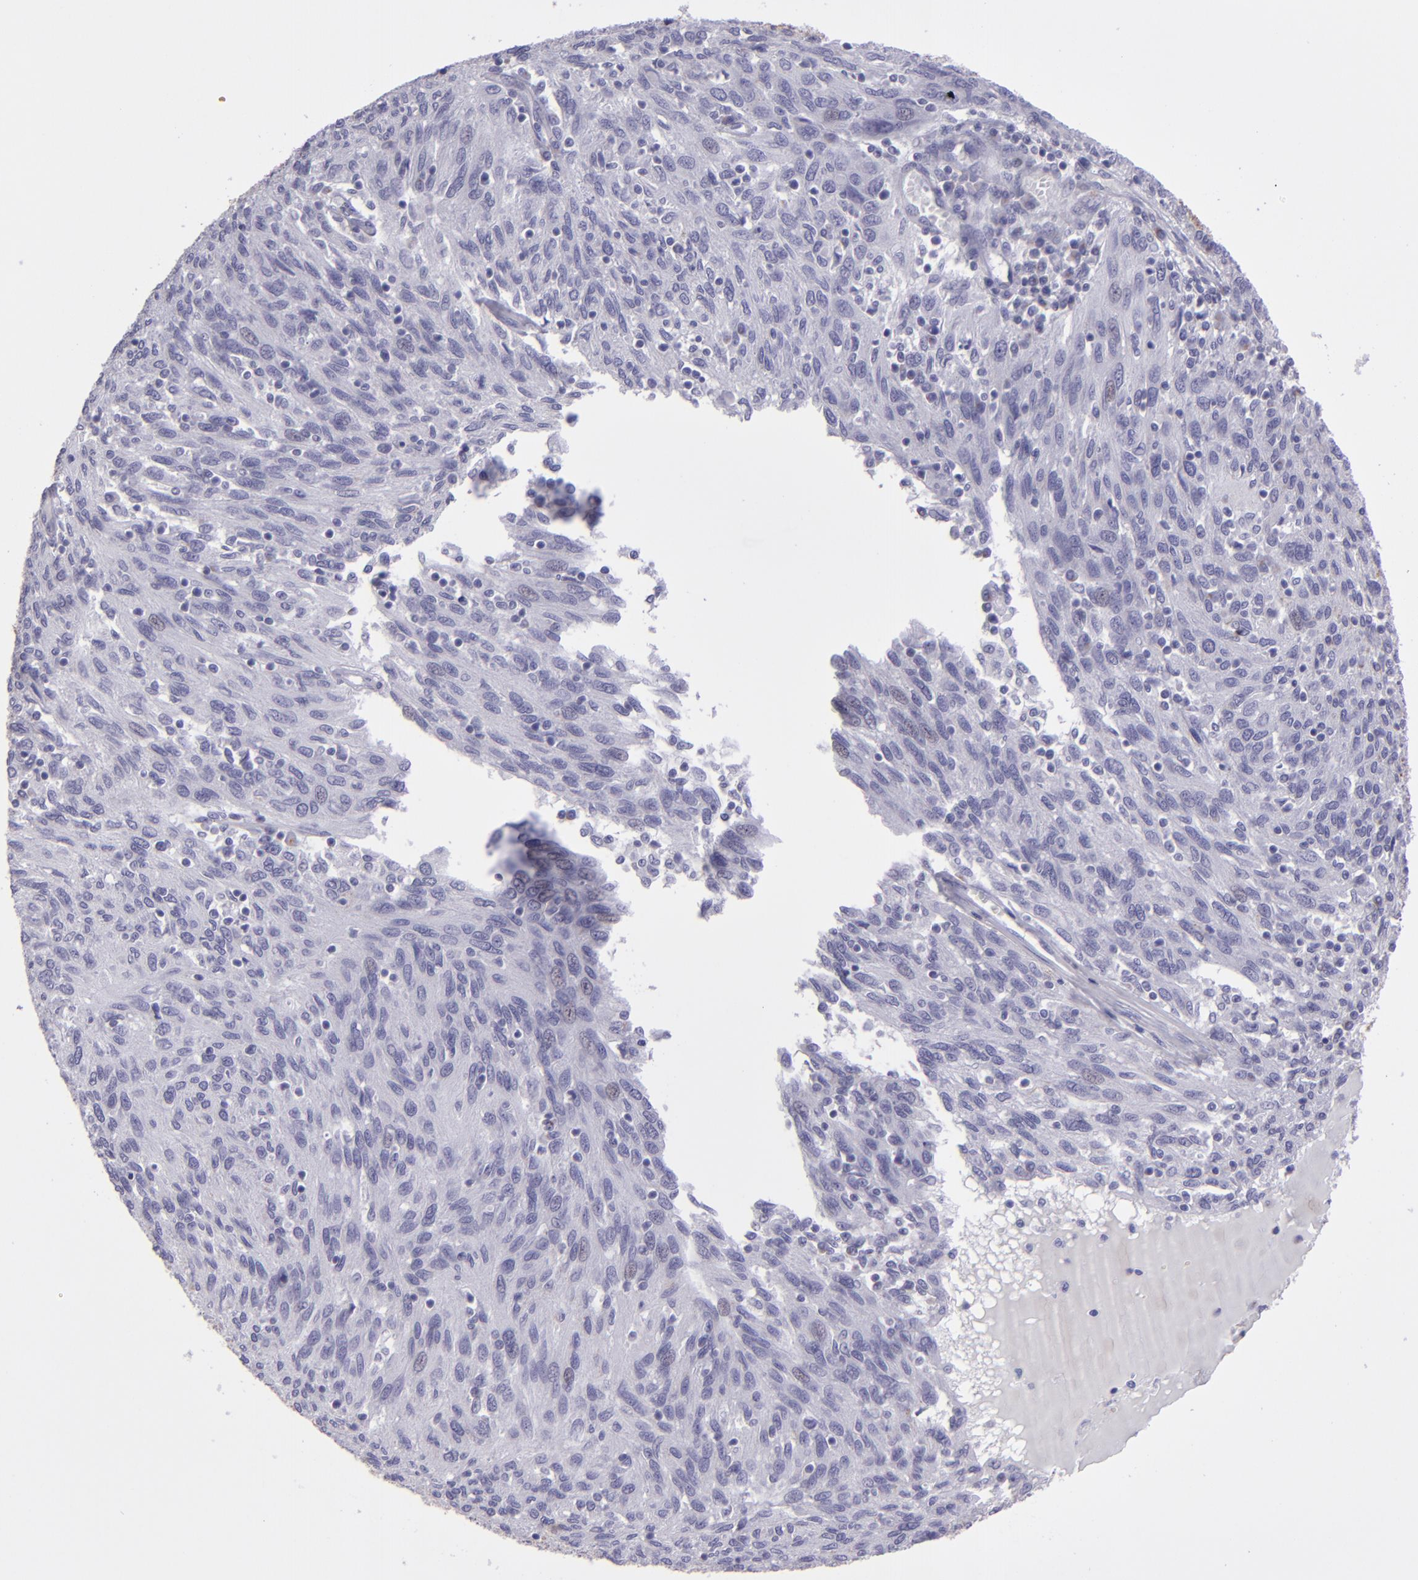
{"staining": {"intensity": "negative", "quantity": "none", "location": "none"}, "tissue": "ovarian cancer", "cell_type": "Tumor cells", "image_type": "cancer", "snomed": [{"axis": "morphology", "description": "Carcinoma, endometroid"}, {"axis": "topography", "description": "Ovary"}], "caption": "There is no significant expression in tumor cells of ovarian cancer.", "gene": "MUC5AC", "patient": {"sex": "female", "age": 50}}